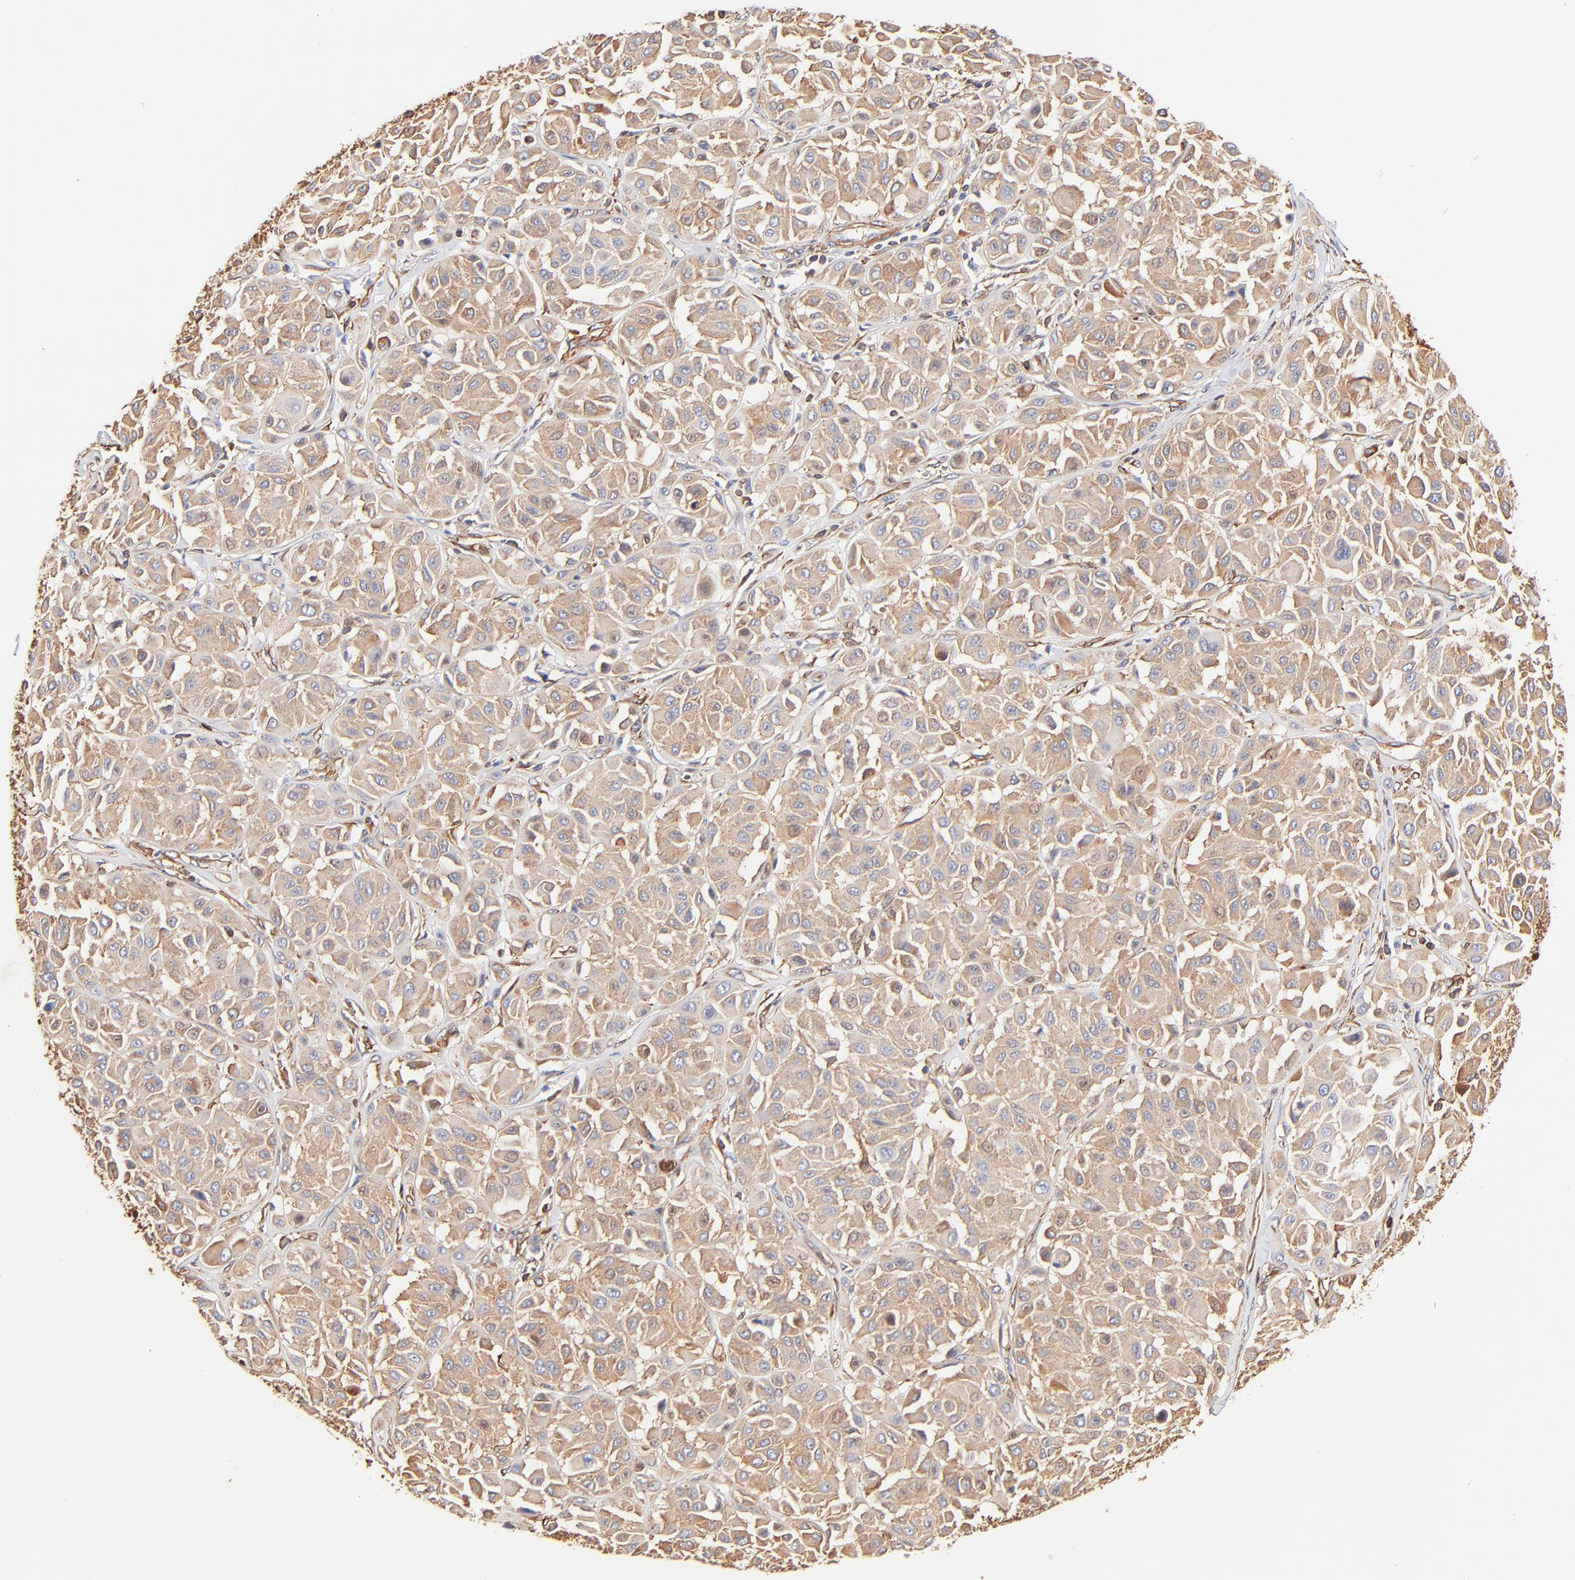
{"staining": {"intensity": "strong", "quantity": ">75%", "location": "cytoplasmic/membranous"}, "tissue": "melanoma", "cell_type": "Tumor cells", "image_type": "cancer", "snomed": [{"axis": "morphology", "description": "Malignant melanoma, Metastatic site"}, {"axis": "topography", "description": "Soft tissue"}], "caption": "The micrograph reveals a brown stain indicating the presence of a protein in the cytoplasmic/membranous of tumor cells in malignant melanoma (metastatic site). (IHC, brightfield microscopy, high magnification).", "gene": "FLNA", "patient": {"sex": "male", "age": 41}}